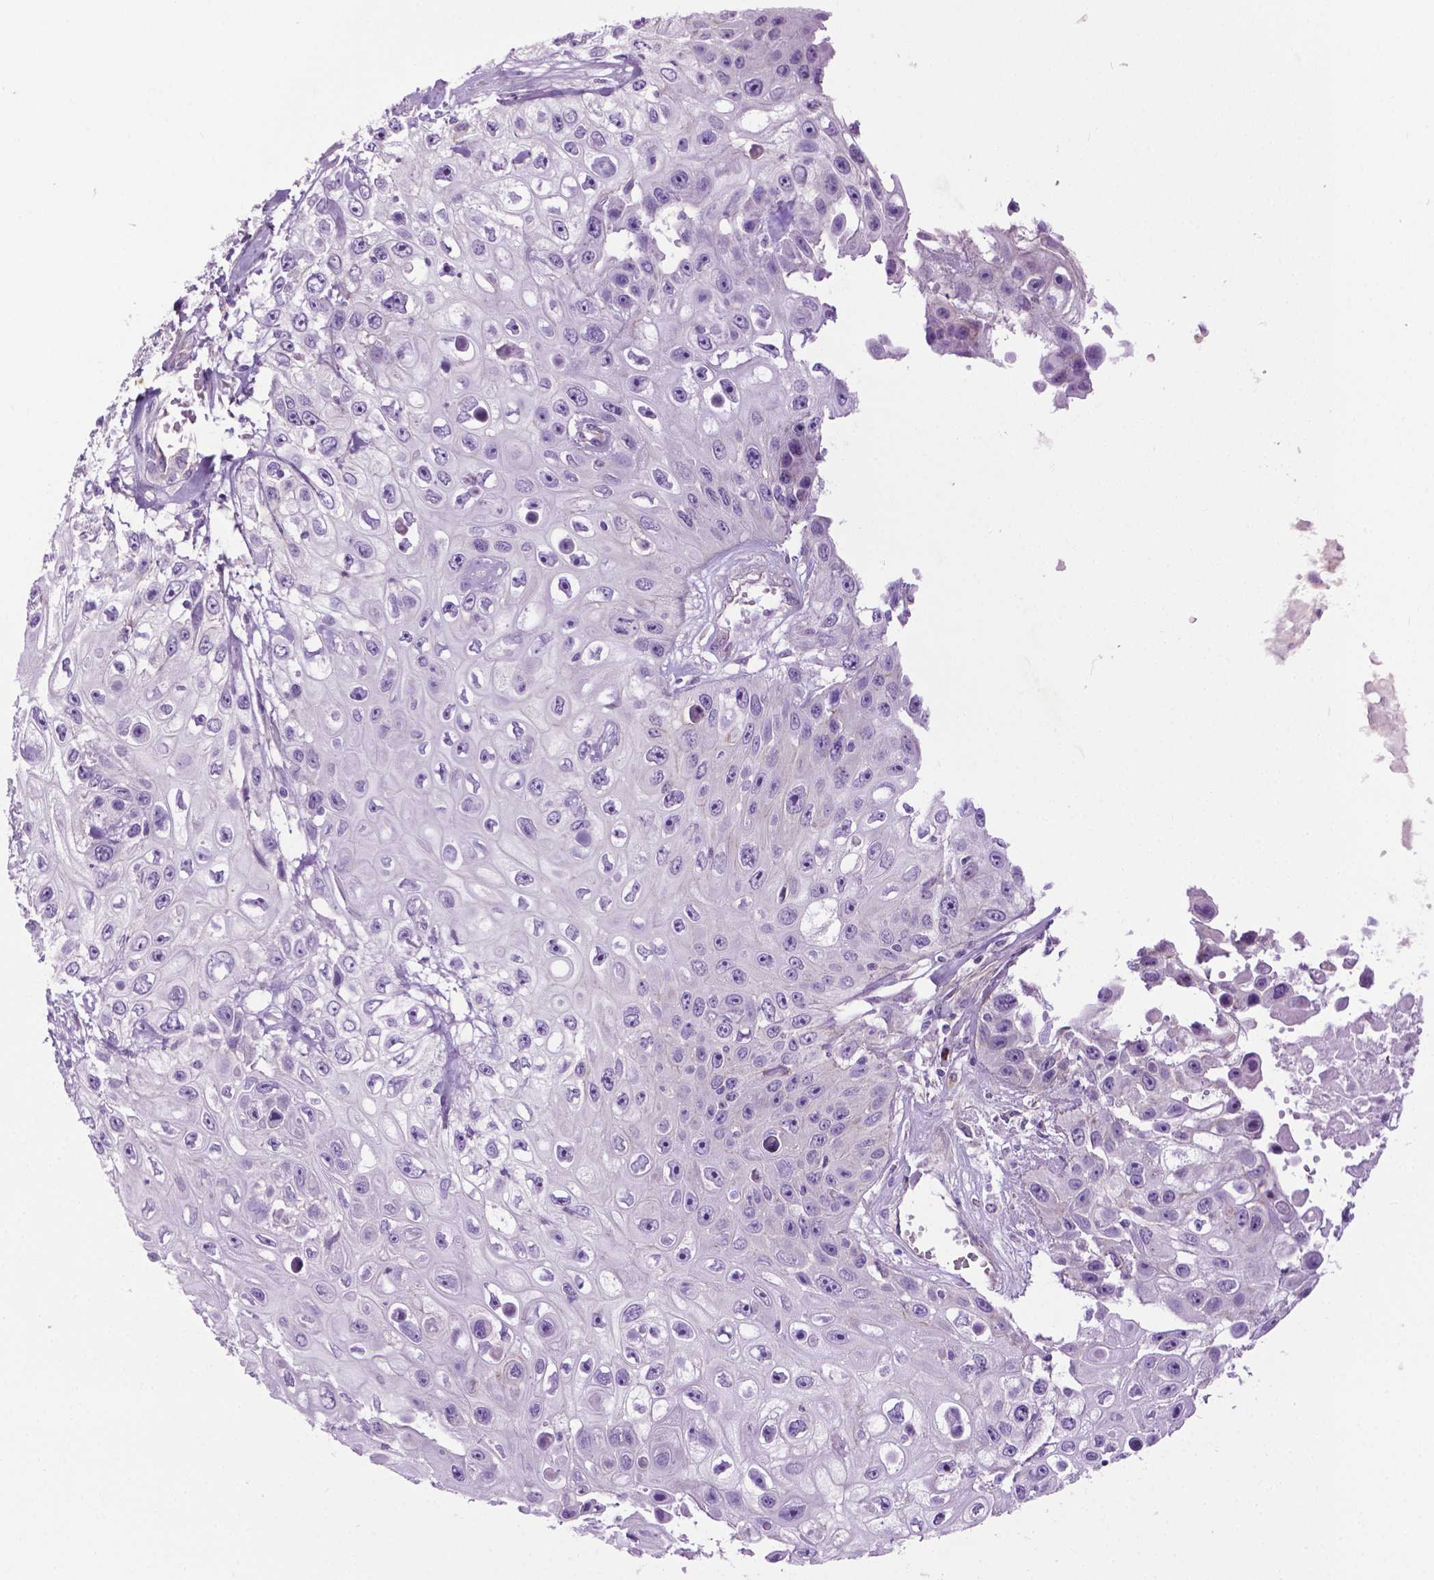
{"staining": {"intensity": "negative", "quantity": "none", "location": "none"}, "tissue": "skin cancer", "cell_type": "Tumor cells", "image_type": "cancer", "snomed": [{"axis": "morphology", "description": "Squamous cell carcinoma, NOS"}, {"axis": "topography", "description": "Skin"}], "caption": "Tumor cells are negative for brown protein staining in skin squamous cell carcinoma.", "gene": "SPECC1L", "patient": {"sex": "male", "age": 82}}